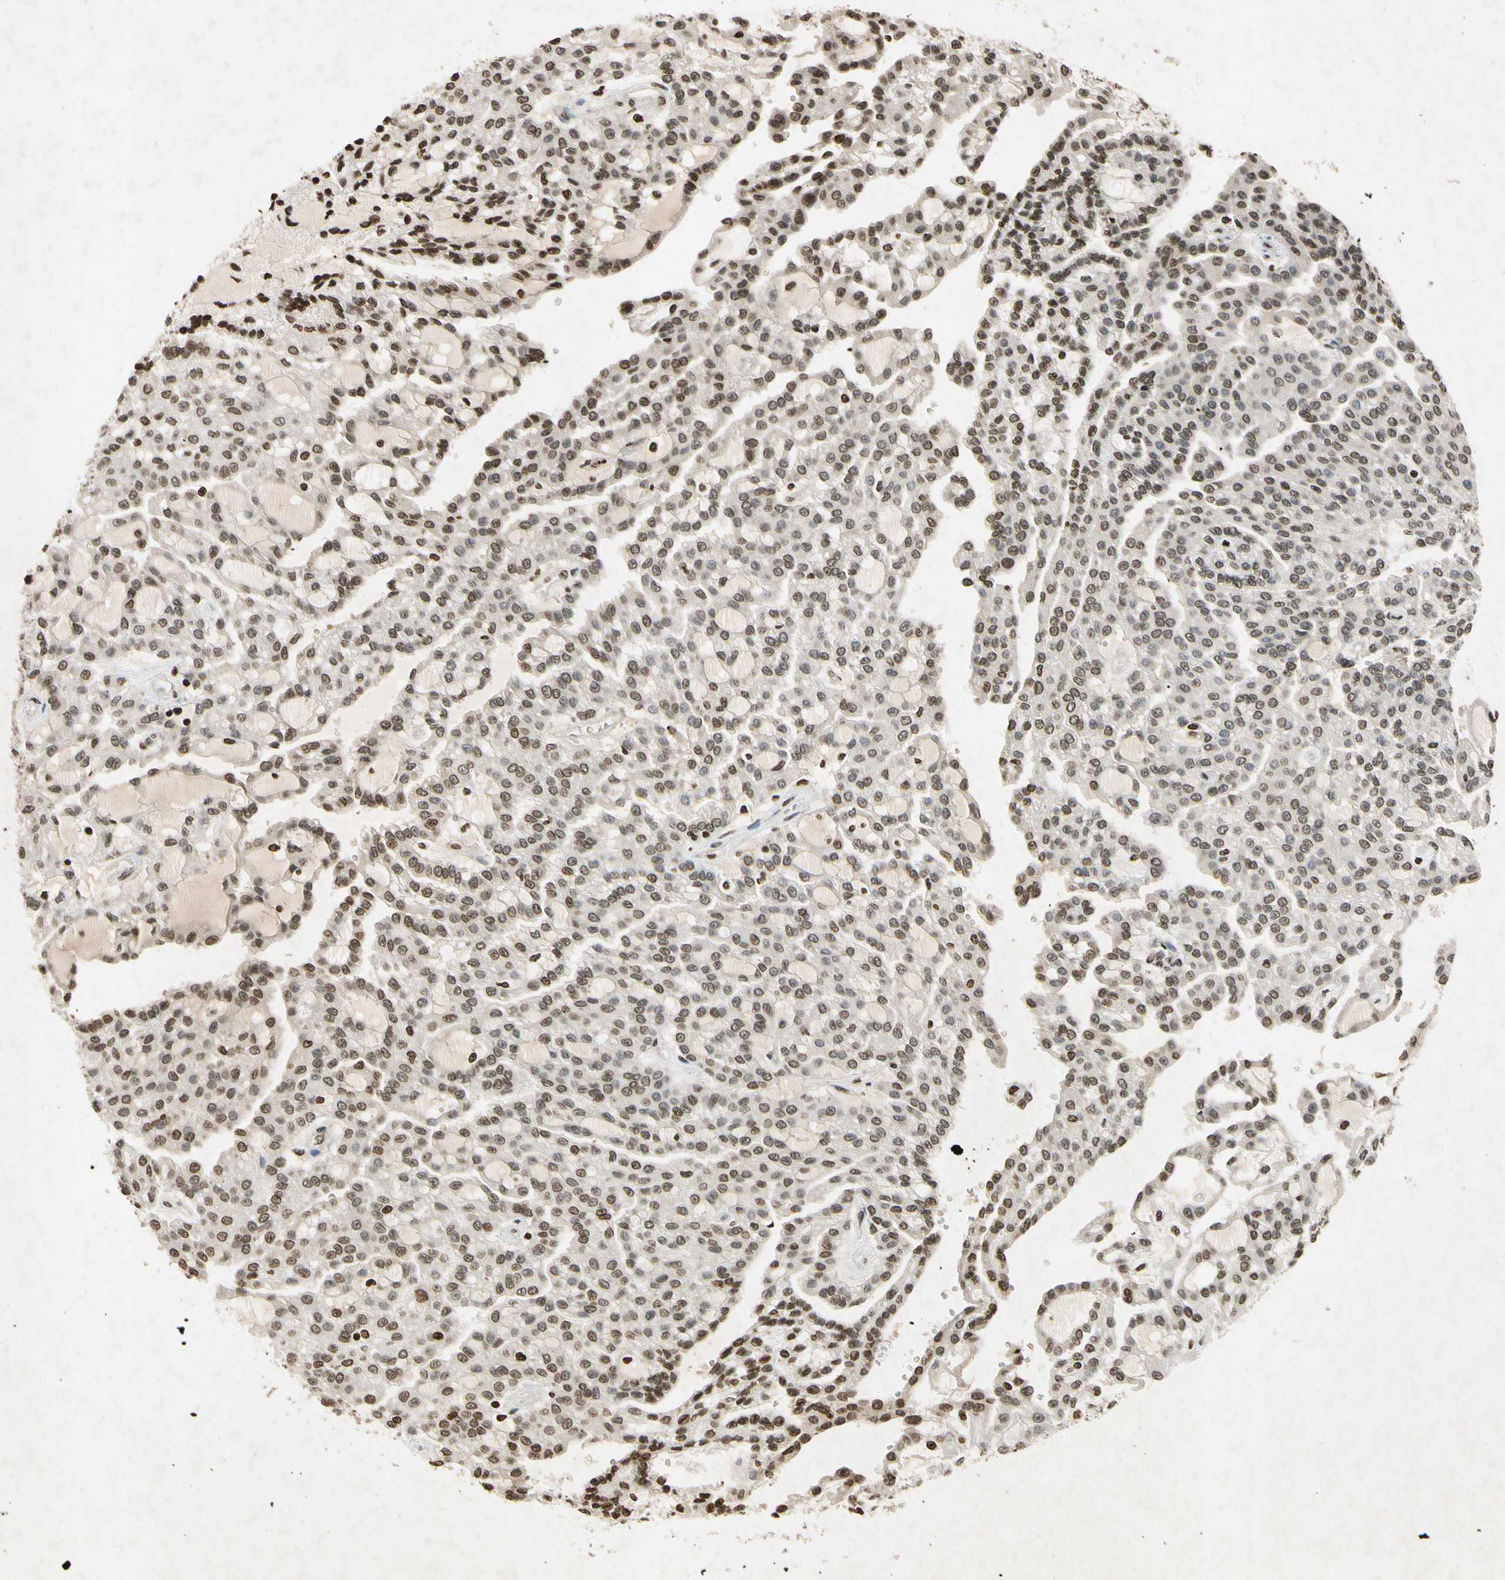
{"staining": {"intensity": "weak", "quantity": ">75%", "location": "nuclear"}, "tissue": "renal cancer", "cell_type": "Tumor cells", "image_type": "cancer", "snomed": [{"axis": "morphology", "description": "Adenocarcinoma, NOS"}, {"axis": "topography", "description": "Kidney"}], "caption": "Renal cancer (adenocarcinoma) stained with a protein marker shows weak staining in tumor cells.", "gene": "HOXB3", "patient": {"sex": "male", "age": 63}}